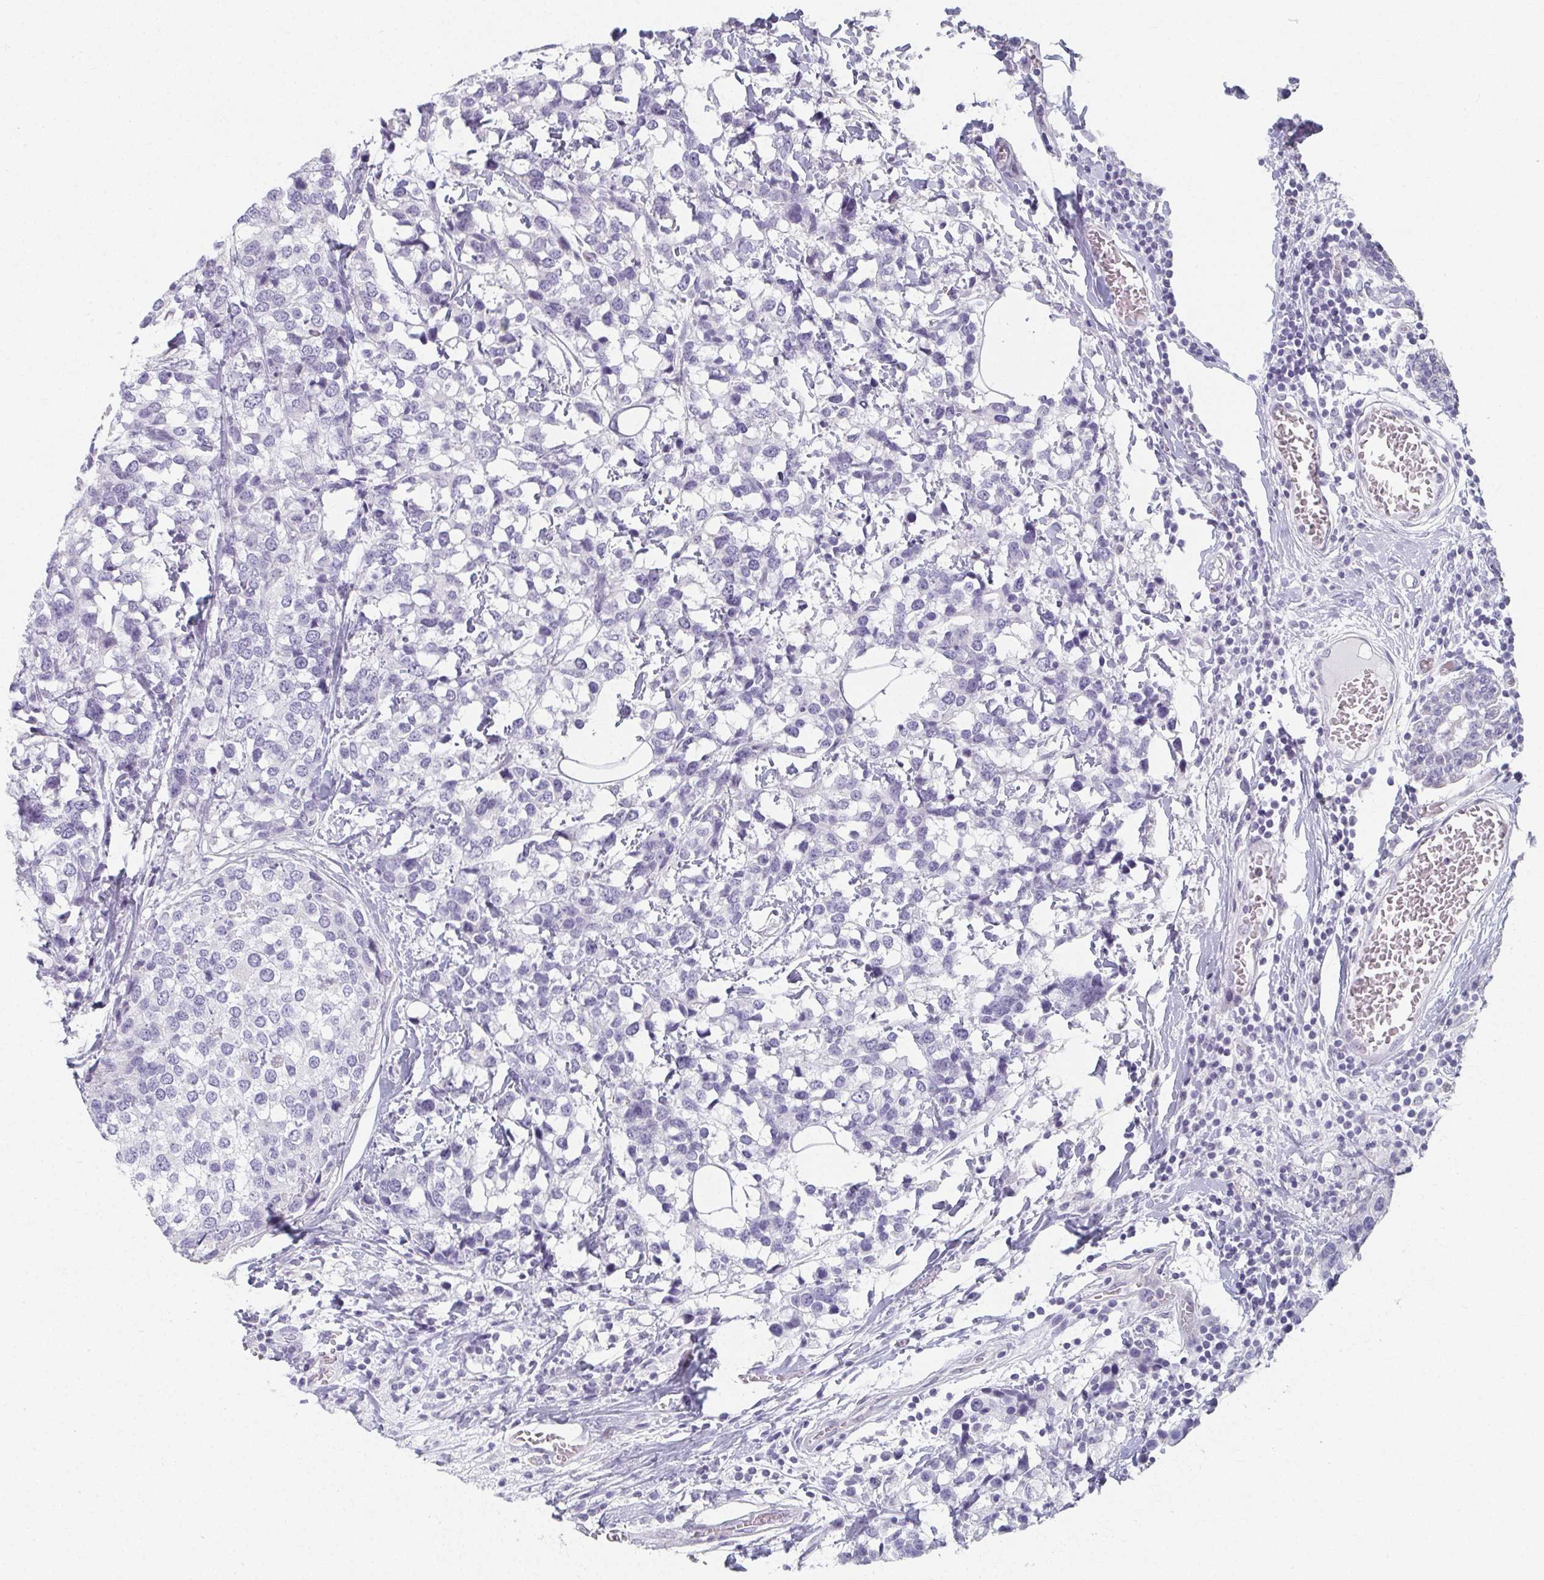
{"staining": {"intensity": "negative", "quantity": "none", "location": "none"}, "tissue": "breast cancer", "cell_type": "Tumor cells", "image_type": "cancer", "snomed": [{"axis": "morphology", "description": "Lobular carcinoma"}, {"axis": "topography", "description": "Breast"}], "caption": "Immunohistochemical staining of breast lobular carcinoma reveals no significant positivity in tumor cells.", "gene": "CAMKV", "patient": {"sex": "female", "age": 59}}